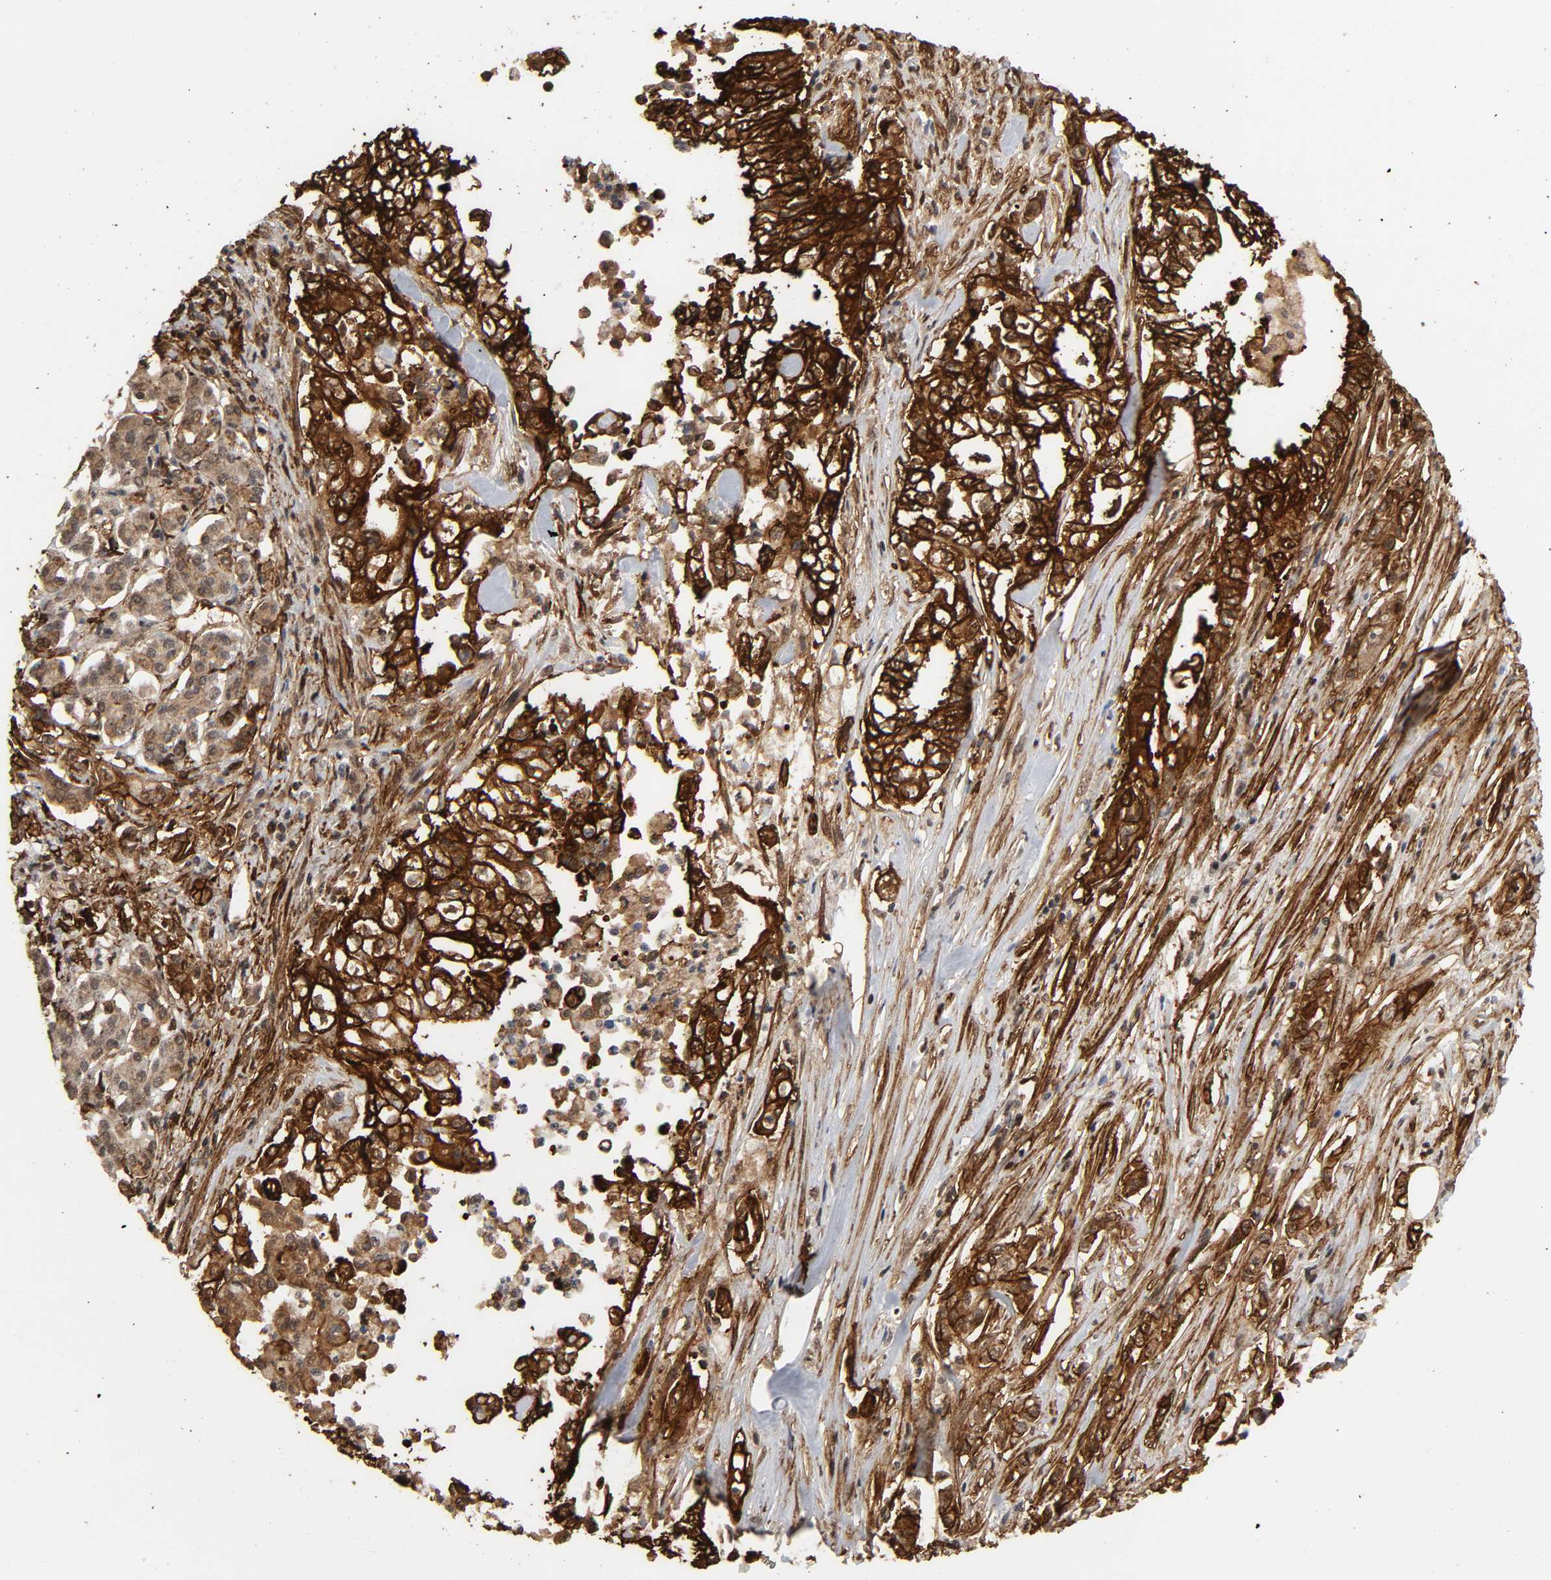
{"staining": {"intensity": "strong", "quantity": ">75%", "location": "cytoplasmic/membranous"}, "tissue": "pancreatic cancer", "cell_type": "Tumor cells", "image_type": "cancer", "snomed": [{"axis": "morphology", "description": "Normal tissue, NOS"}, {"axis": "topography", "description": "Pancreas"}], "caption": "Human pancreatic cancer stained with a protein marker shows strong staining in tumor cells.", "gene": "AHNAK2", "patient": {"sex": "male", "age": 42}}